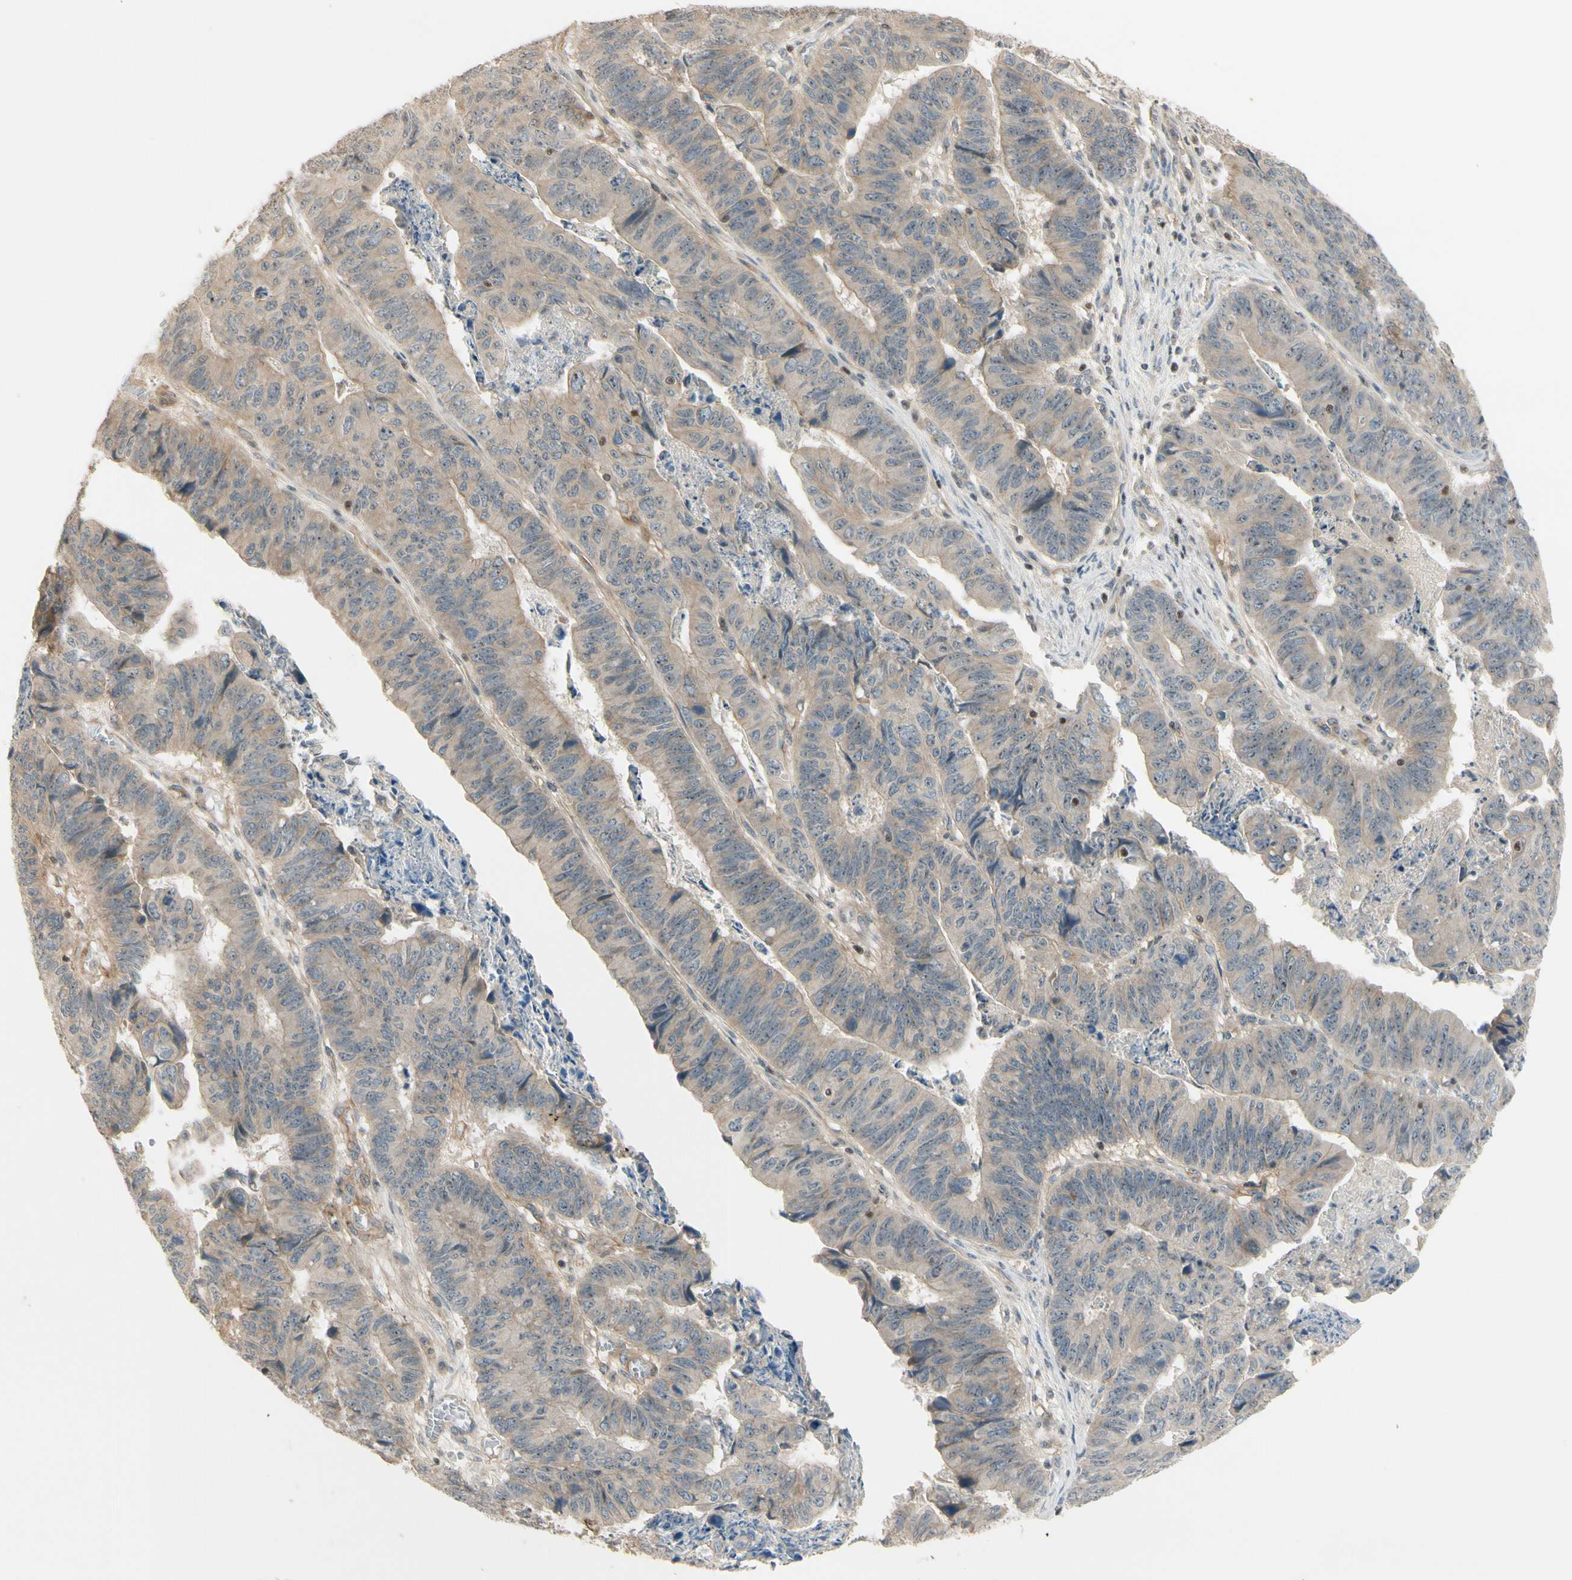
{"staining": {"intensity": "weak", "quantity": ">75%", "location": "cytoplasmic/membranous"}, "tissue": "stomach cancer", "cell_type": "Tumor cells", "image_type": "cancer", "snomed": [{"axis": "morphology", "description": "Adenocarcinoma, NOS"}, {"axis": "topography", "description": "Stomach, lower"}], "caption": "The immunohistochemical stain highlights weak cytoplasmic/membranous expression in tumor cells of stomach cancer (adenocarcinoma) tissue.", "gene": "NFYA", "patient": {"sex": "male", "age": 77}}